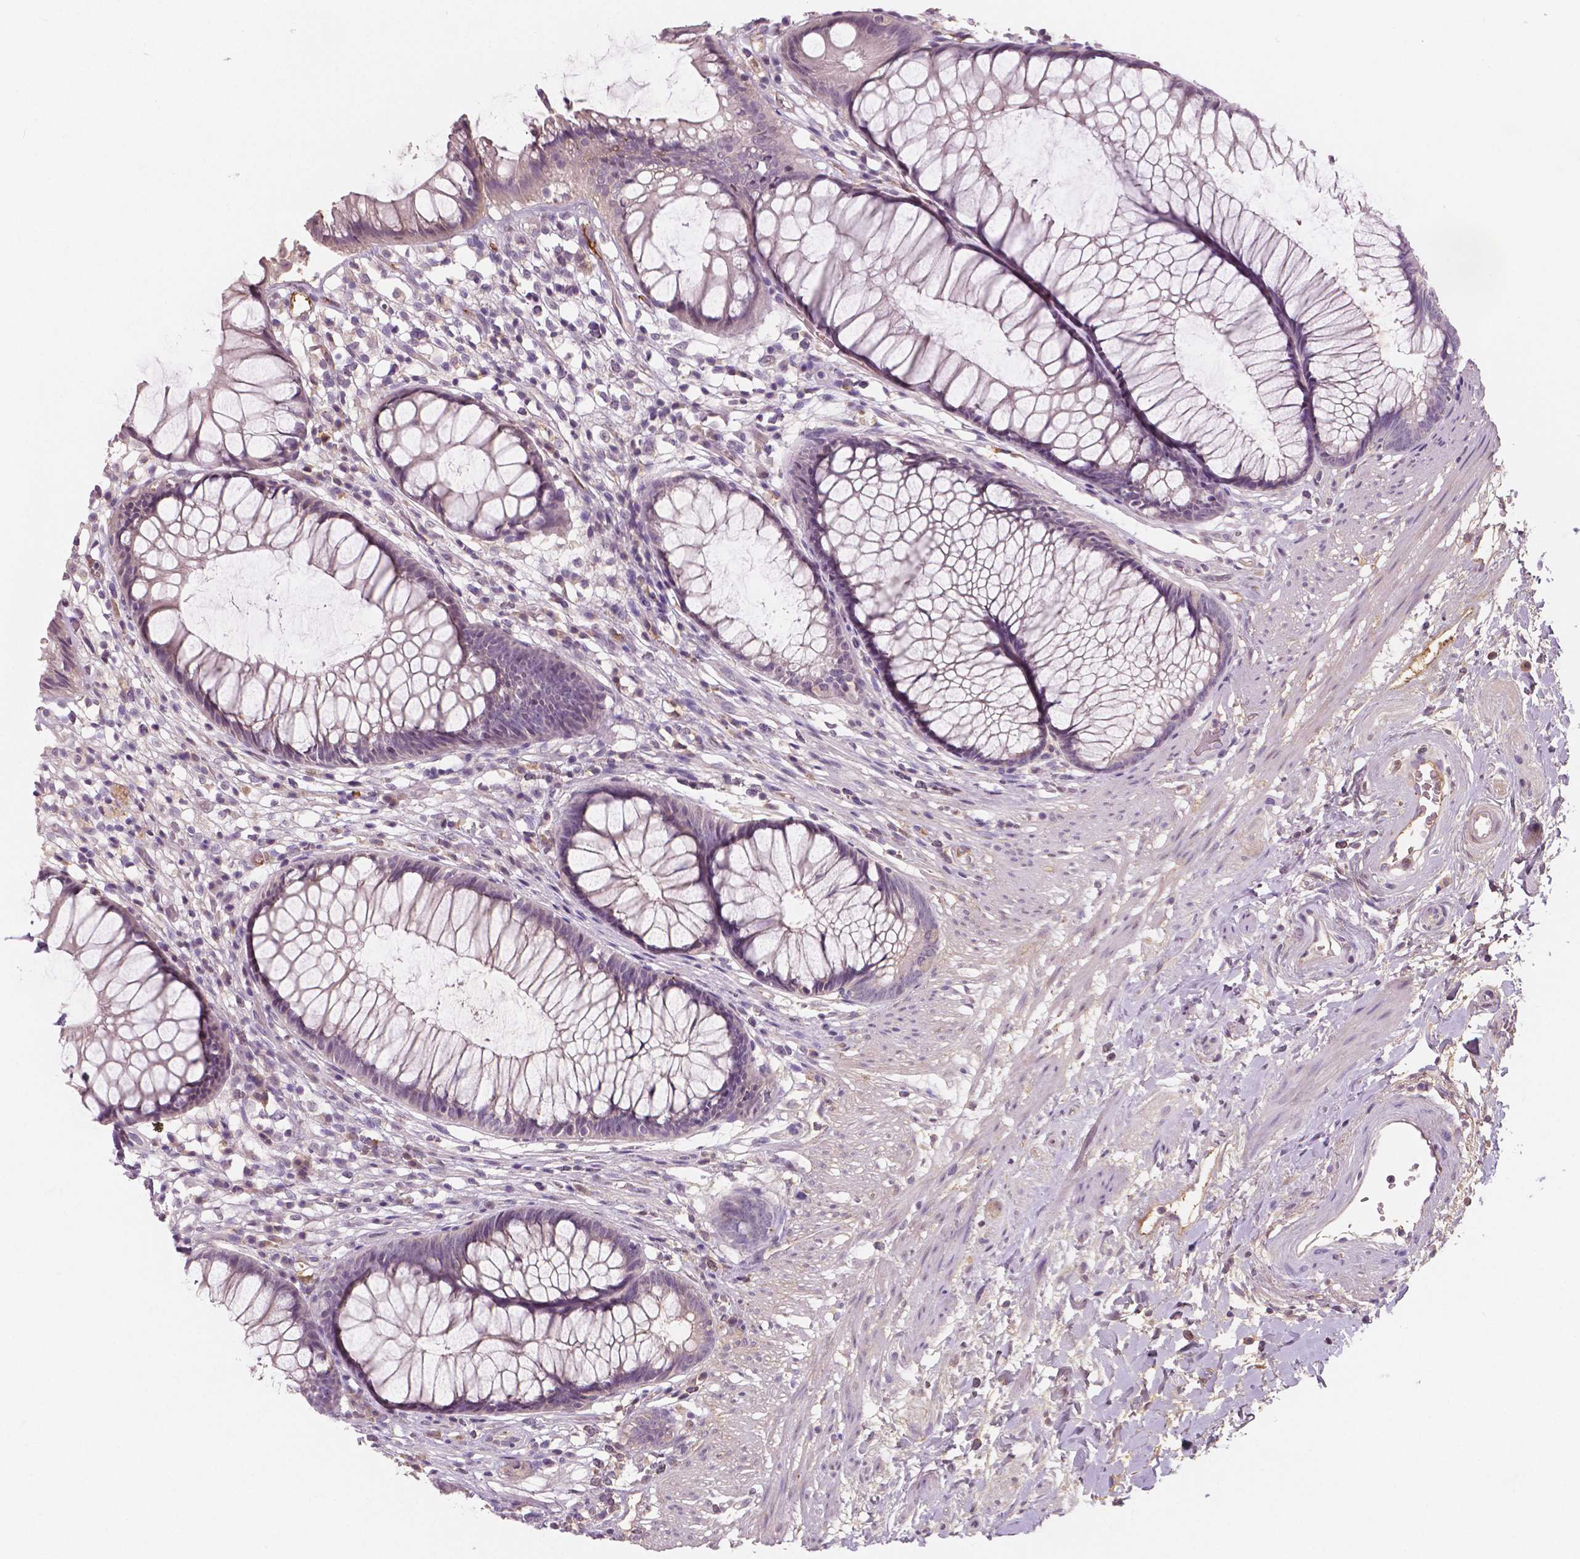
{"staining": {"intensity": "negative", "quantity": "none", "location": "none"}, "tissue": "rectum", "cell_type": "Glandular cells", "image_type": "normal", "snomed": [{"axis": "morphology", "description": "Normal tissue, NOS"}, {"axis": "topography", "description": "Smooth muscle"}, {"axis": "topography", "description": "Rectum"}], "caption": "A micrograph of rectum stained for a protein demonstrates no brown staining in glandular cells. (Immunohistochemistry, brightfield microscopy, high magnification).", "gene": "APOA4", "patient": {"sex": "male", "age": 53}}